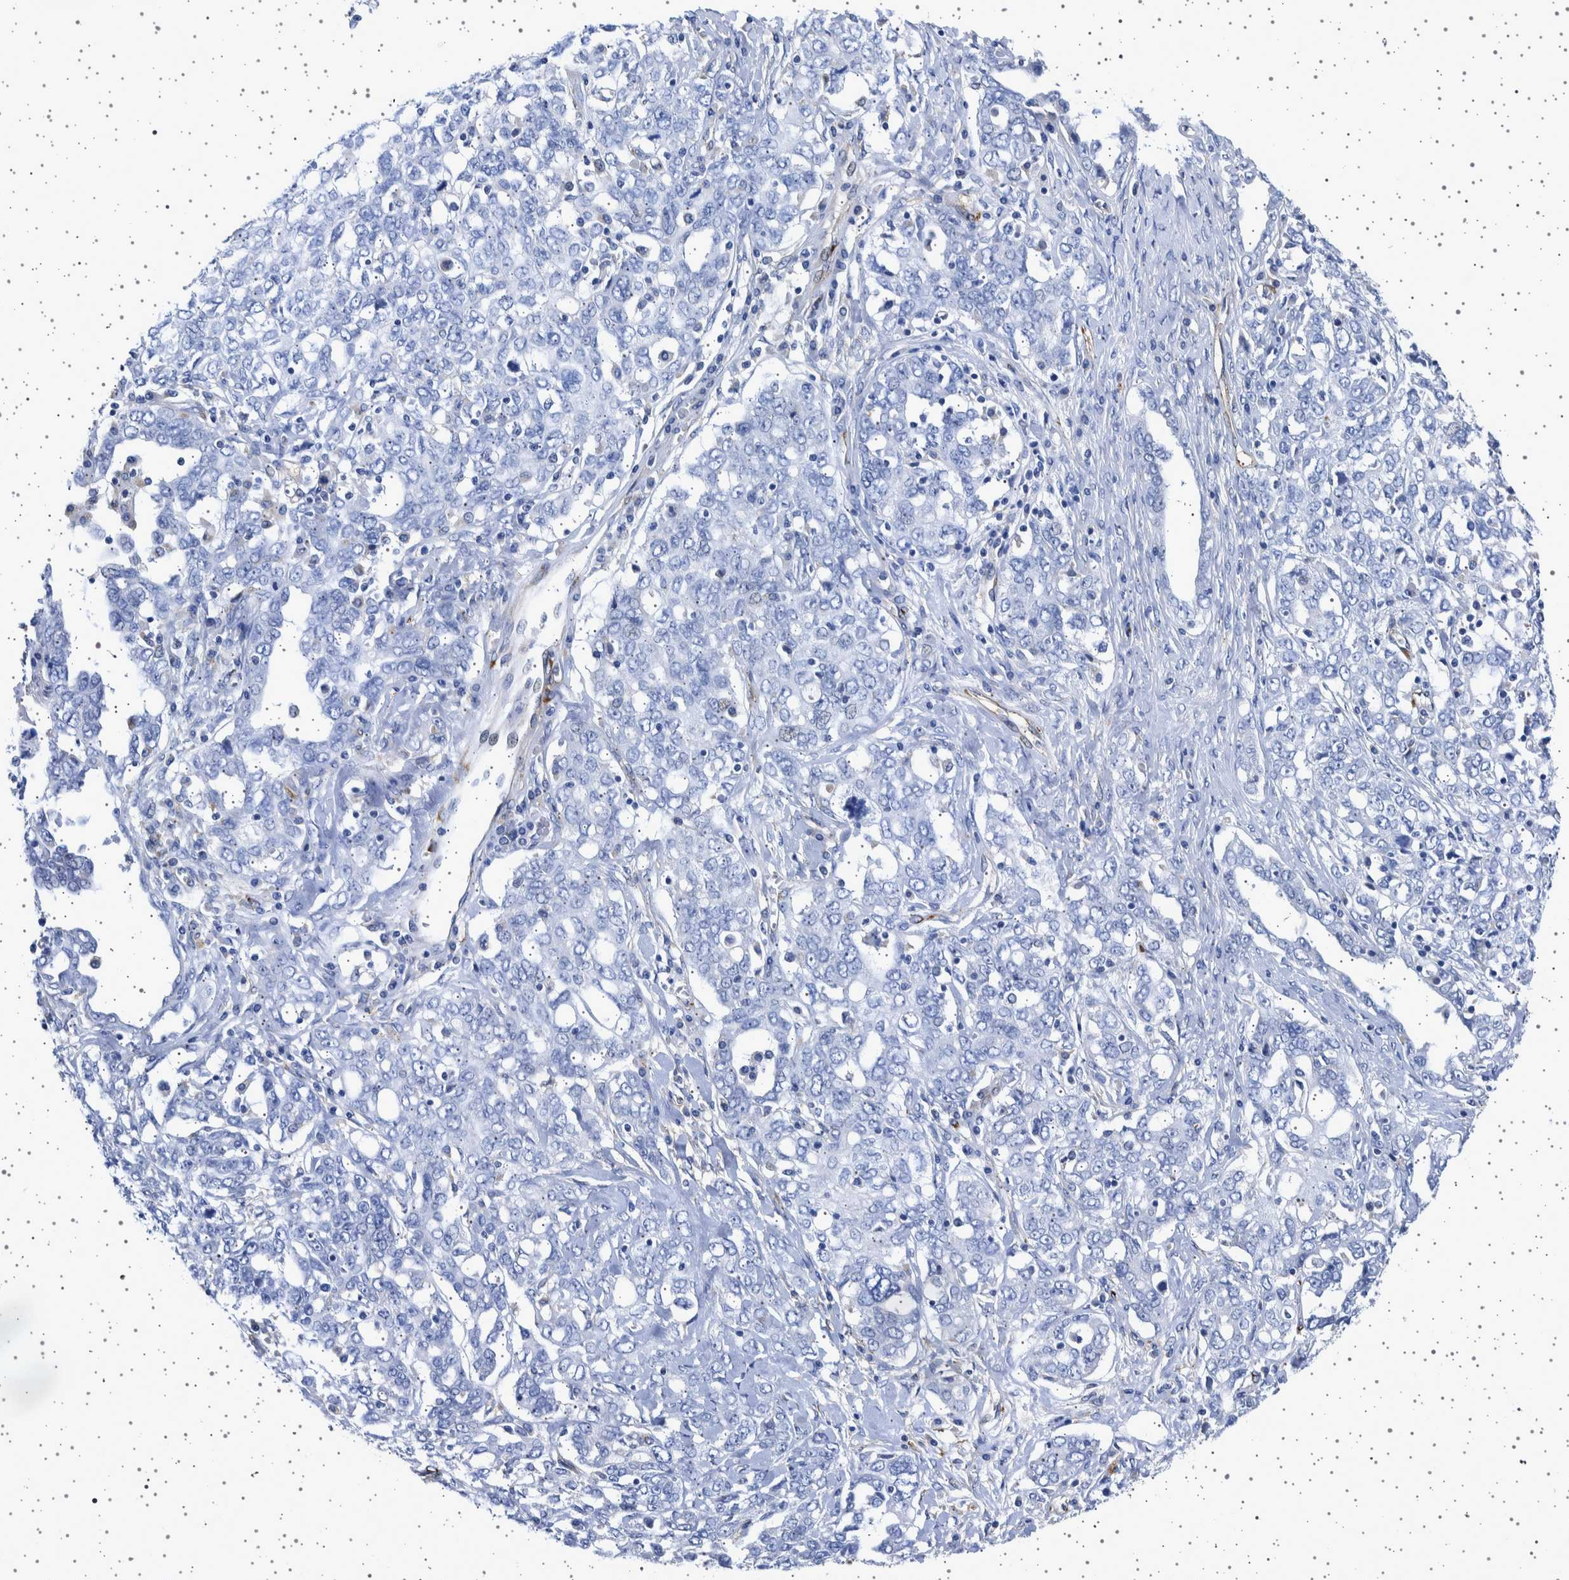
{"staining": {"intensity": "negative", "quantity": "none", "location": "none"}, "tissue": "ovarian cancer", "cell_type": "Tumor cells", "image_type": "cancer", "snomed": [{"axis": "morphology", "description": "Carcinoma, endometroid"}, {"axis": "topography", "description": "Ovary"}], "caption": "Tumor cells are negative for protein expression in human endometroid carcinoma (ovarian). (DAB (3,3'-diaminobenzidine) immunohistochemistry with hematoxylin counter stain).", "gene": "SEPTIN4", "patient": {"sex": "female", "age": 62}}